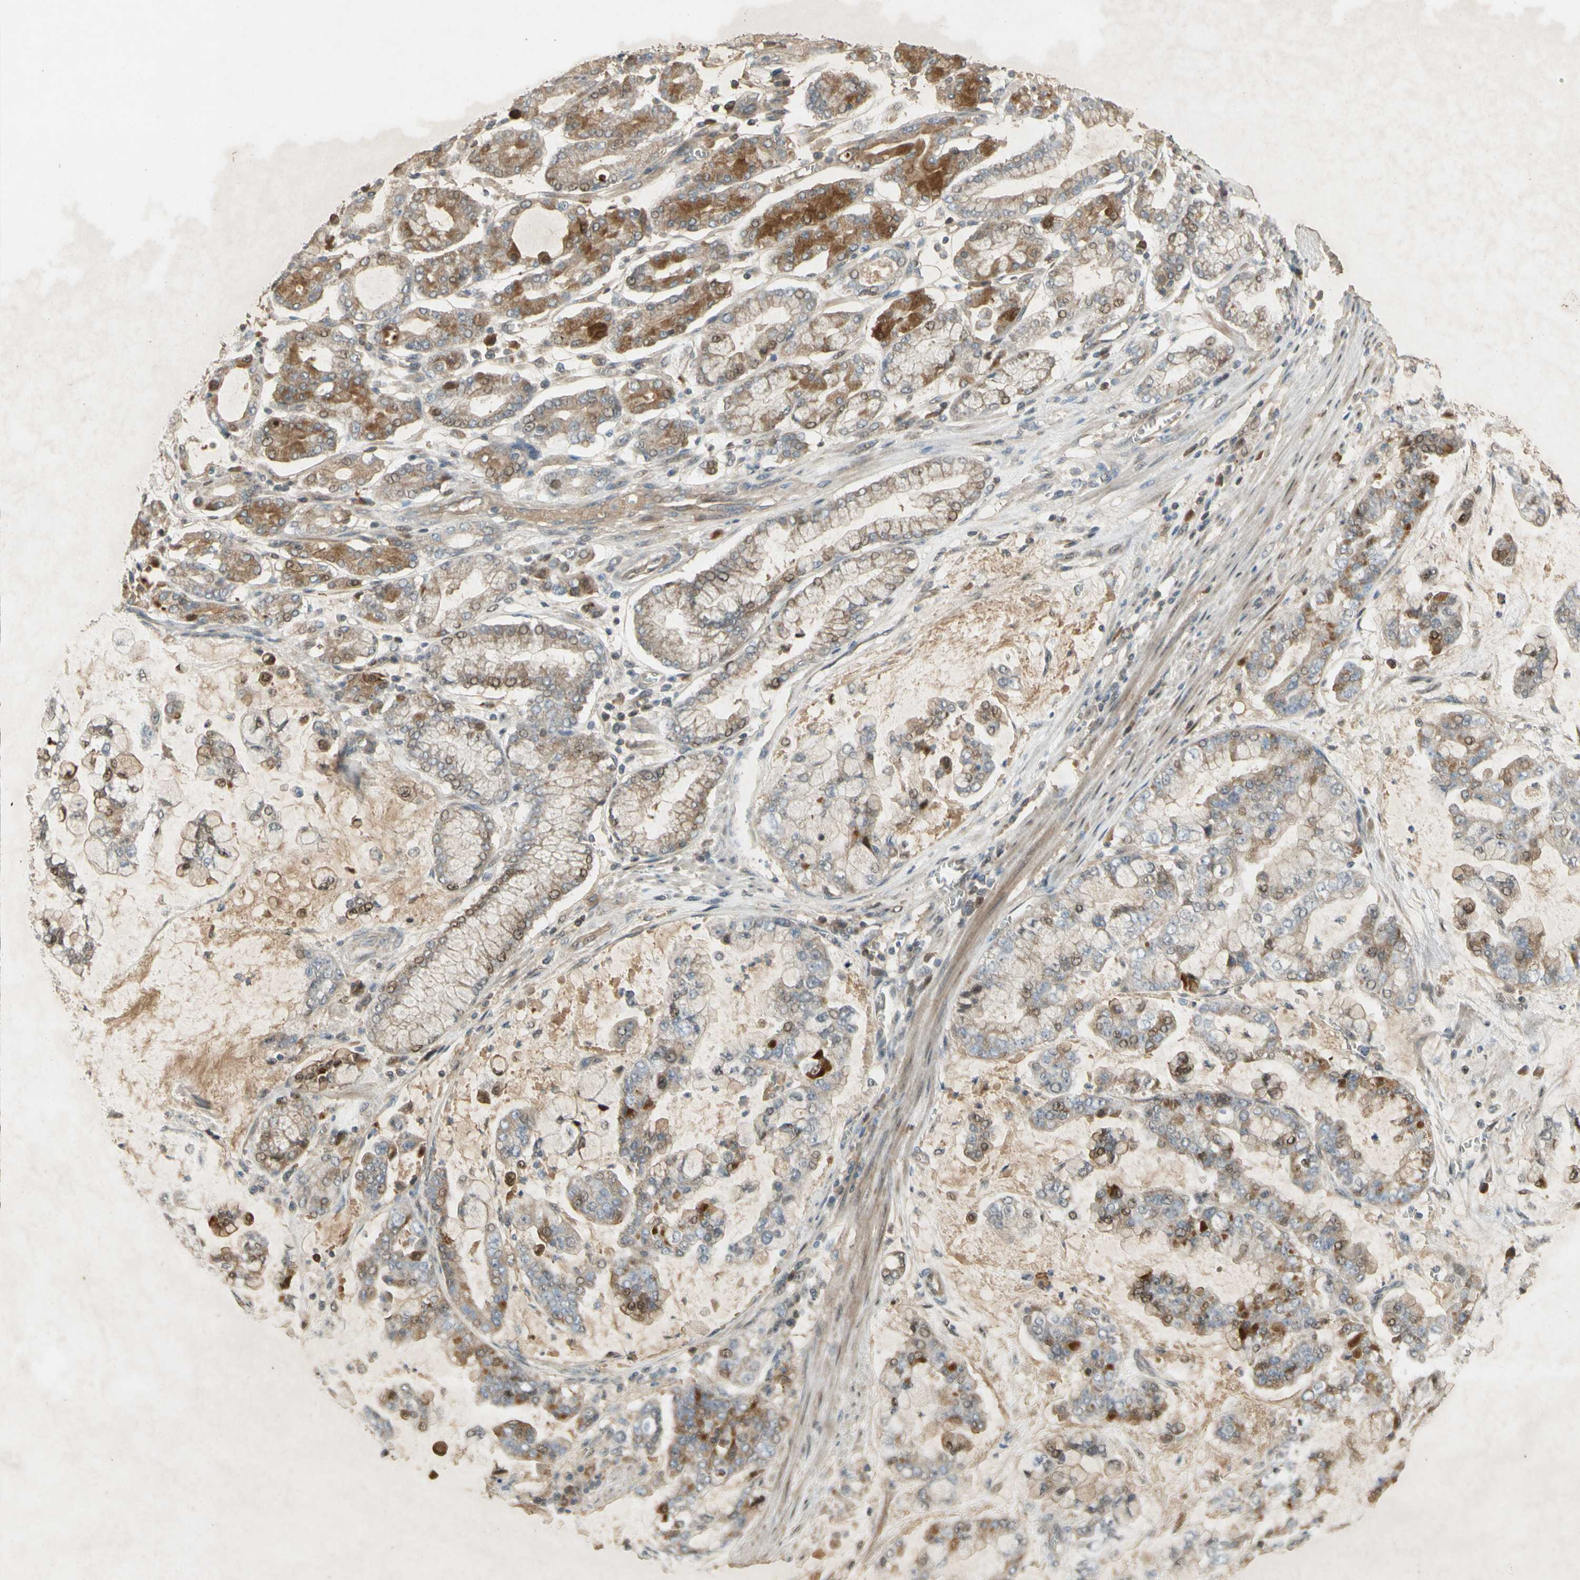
{"staining": {"intensity": "moderate", "quantity": "<25%", "location": "cytoplasmic/membranous,nuclear"}, "tissue": "stomach cancer", "cell_type": "Tumor cells", "image_type": "cancer", "snomed": [{"axis": "morphology", "description": "Normal tissue, NOS"}, {"axis": "morphology", "description": "Adenocarcinoma, NOS"}, {"axis": "topography", "description": "Stomach, upper"}, {"axis": "topography", "description": "Stomach"}], "caption": "A high-resolution photomicrograph shows immunohistochemistry (IHC) staining of stomach adenocarcinoma, which reveals moderate cytoplasmic/membranous and nuclear expression in about <25% of tumor cells.", "gene": "NRG4", "patient": {"sex": "male", "age": 76}}